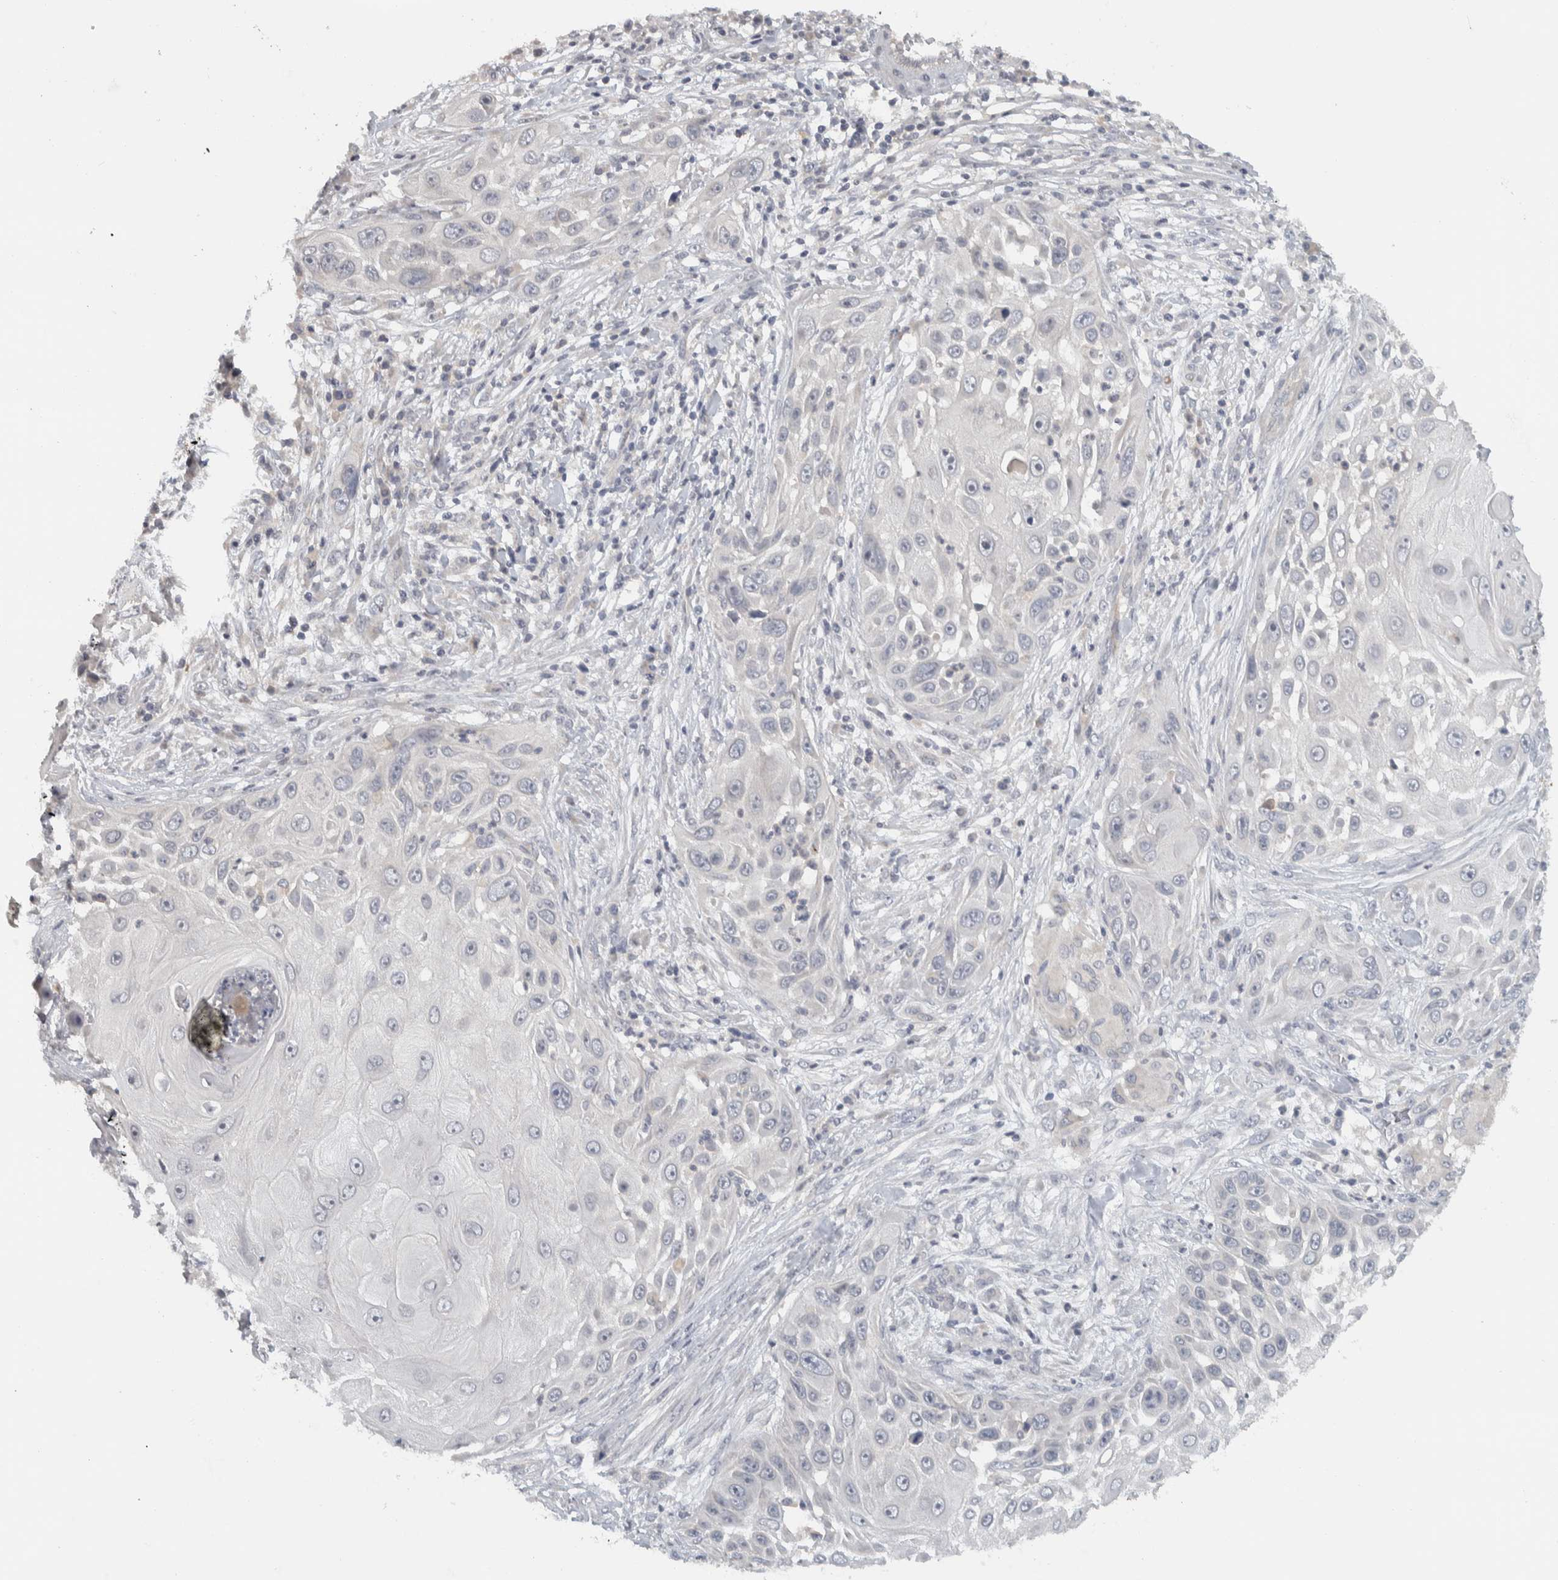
{"staining": {"intensity": "negative", "quantity": "none", "location": "none"}, "tissue": "skin cancer", "cell_type": "Tumor cells", "image_type": "cancer", "snomed": [{"axis": "morphology", "description": "Squamous cell carcinoma, NOS"}, {"axis": "topography", "description": "Skin"}], "caption": "DAB (3,3'-diaminobenzidine) immunohistochemical staining of human skin cancer (squamous cell carcinoma) shows no significant expression in tumor cells. Nuclei are stained in blue.", "gene": "AFP", "patient": {"sex": "female", "age": 44}}